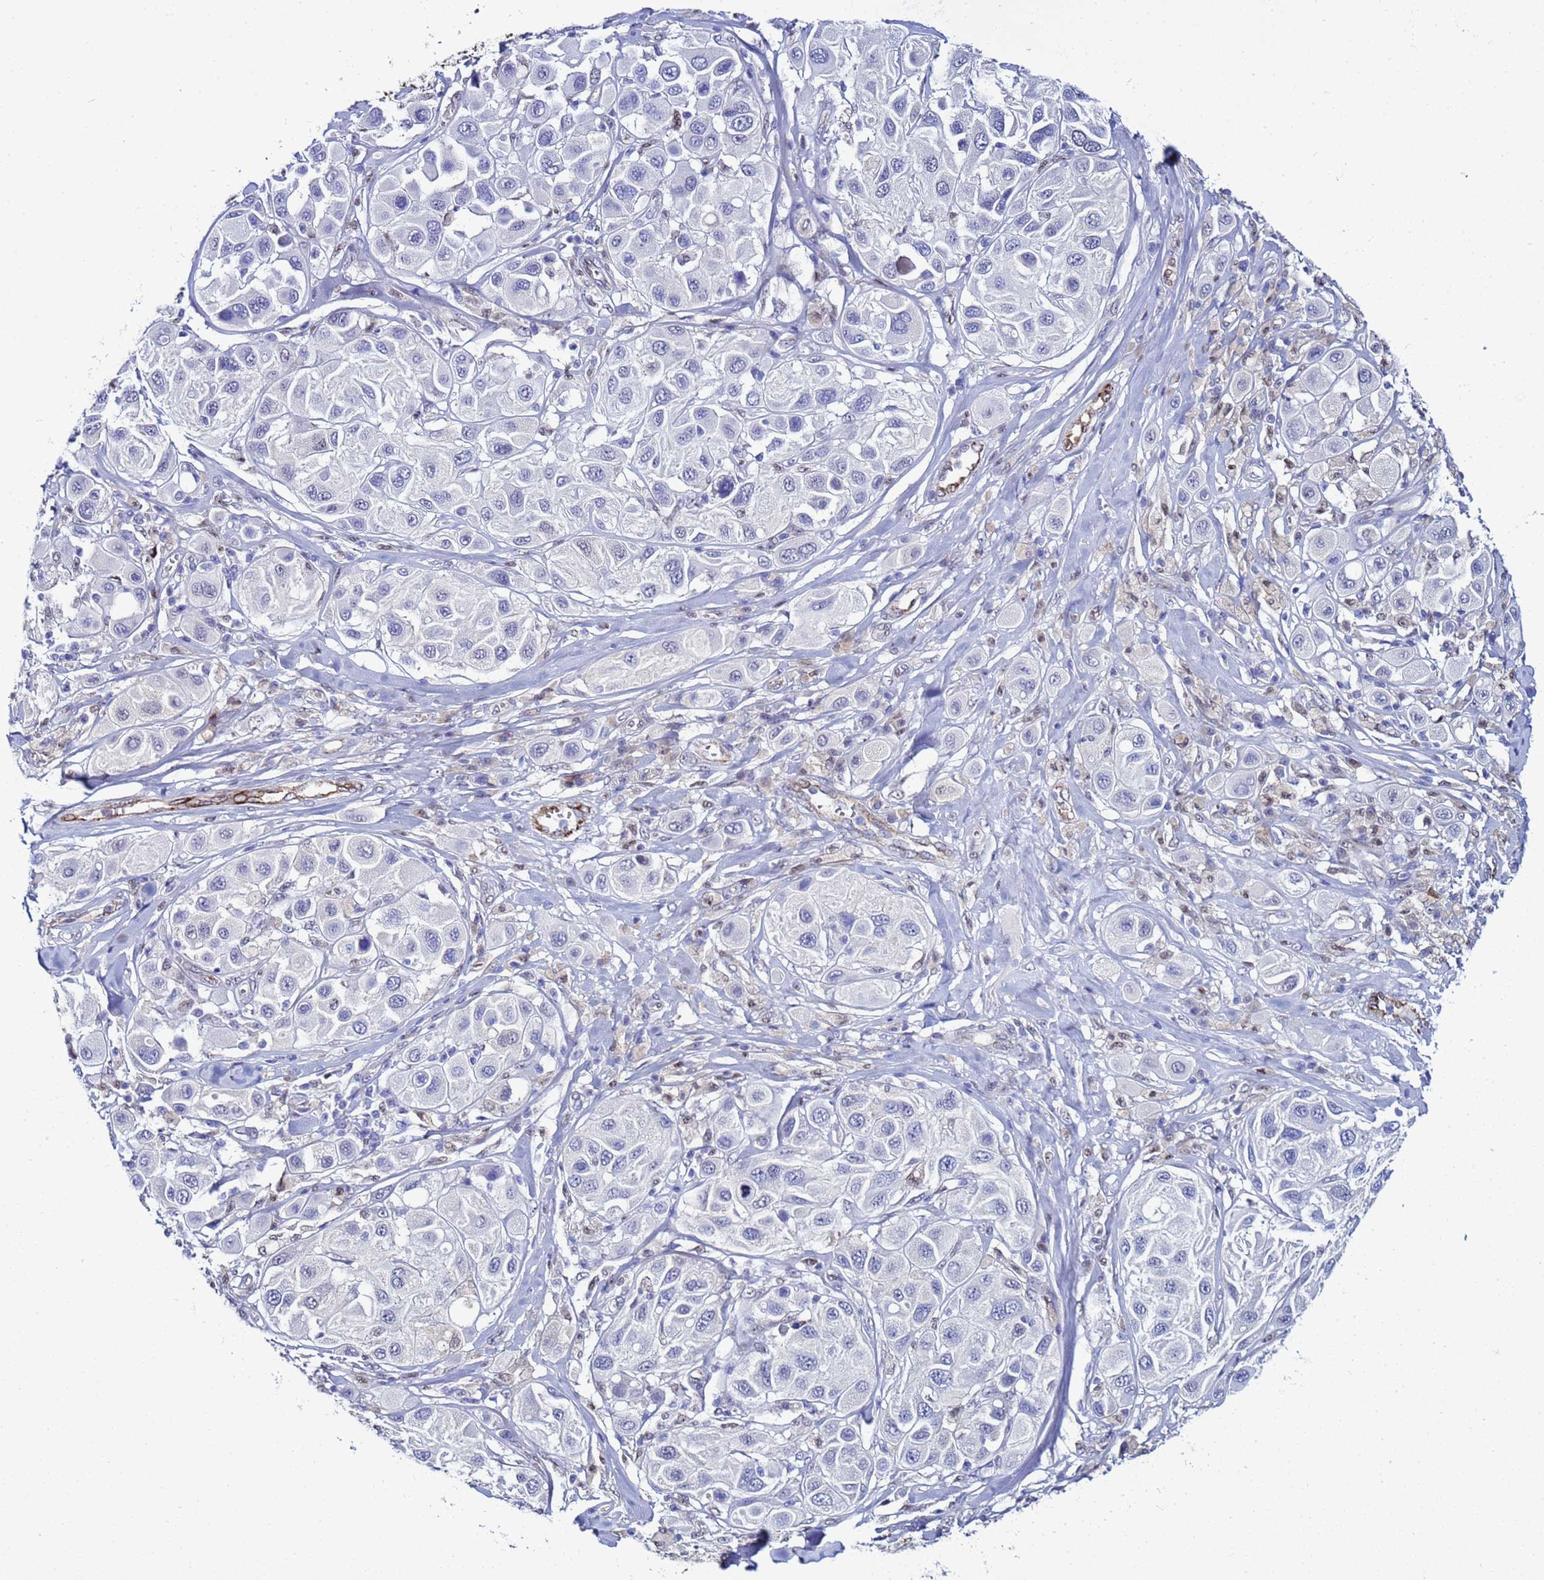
{"staining": {"intensity": "negative", "quantity": "none", "location": "none"}, "tissue": "melanoma", "cell_type": "Tumor cells", "image_type": "cancer", "snomed": [{"axis": "morphology", "description": "Malignant melanoma, Metastatic site"}, {"axis": "topography", "description": "Skin"}], "caption": "DAB (3,3'-diaminobenzidine) immunohistochemical staining of malignant melanoma (metastatic site) displays no significant expression in tumor cells. Nuclei are stained in blue.", "gene": "SLC25A37", "patient": {"sex": "male", "age": 41}}